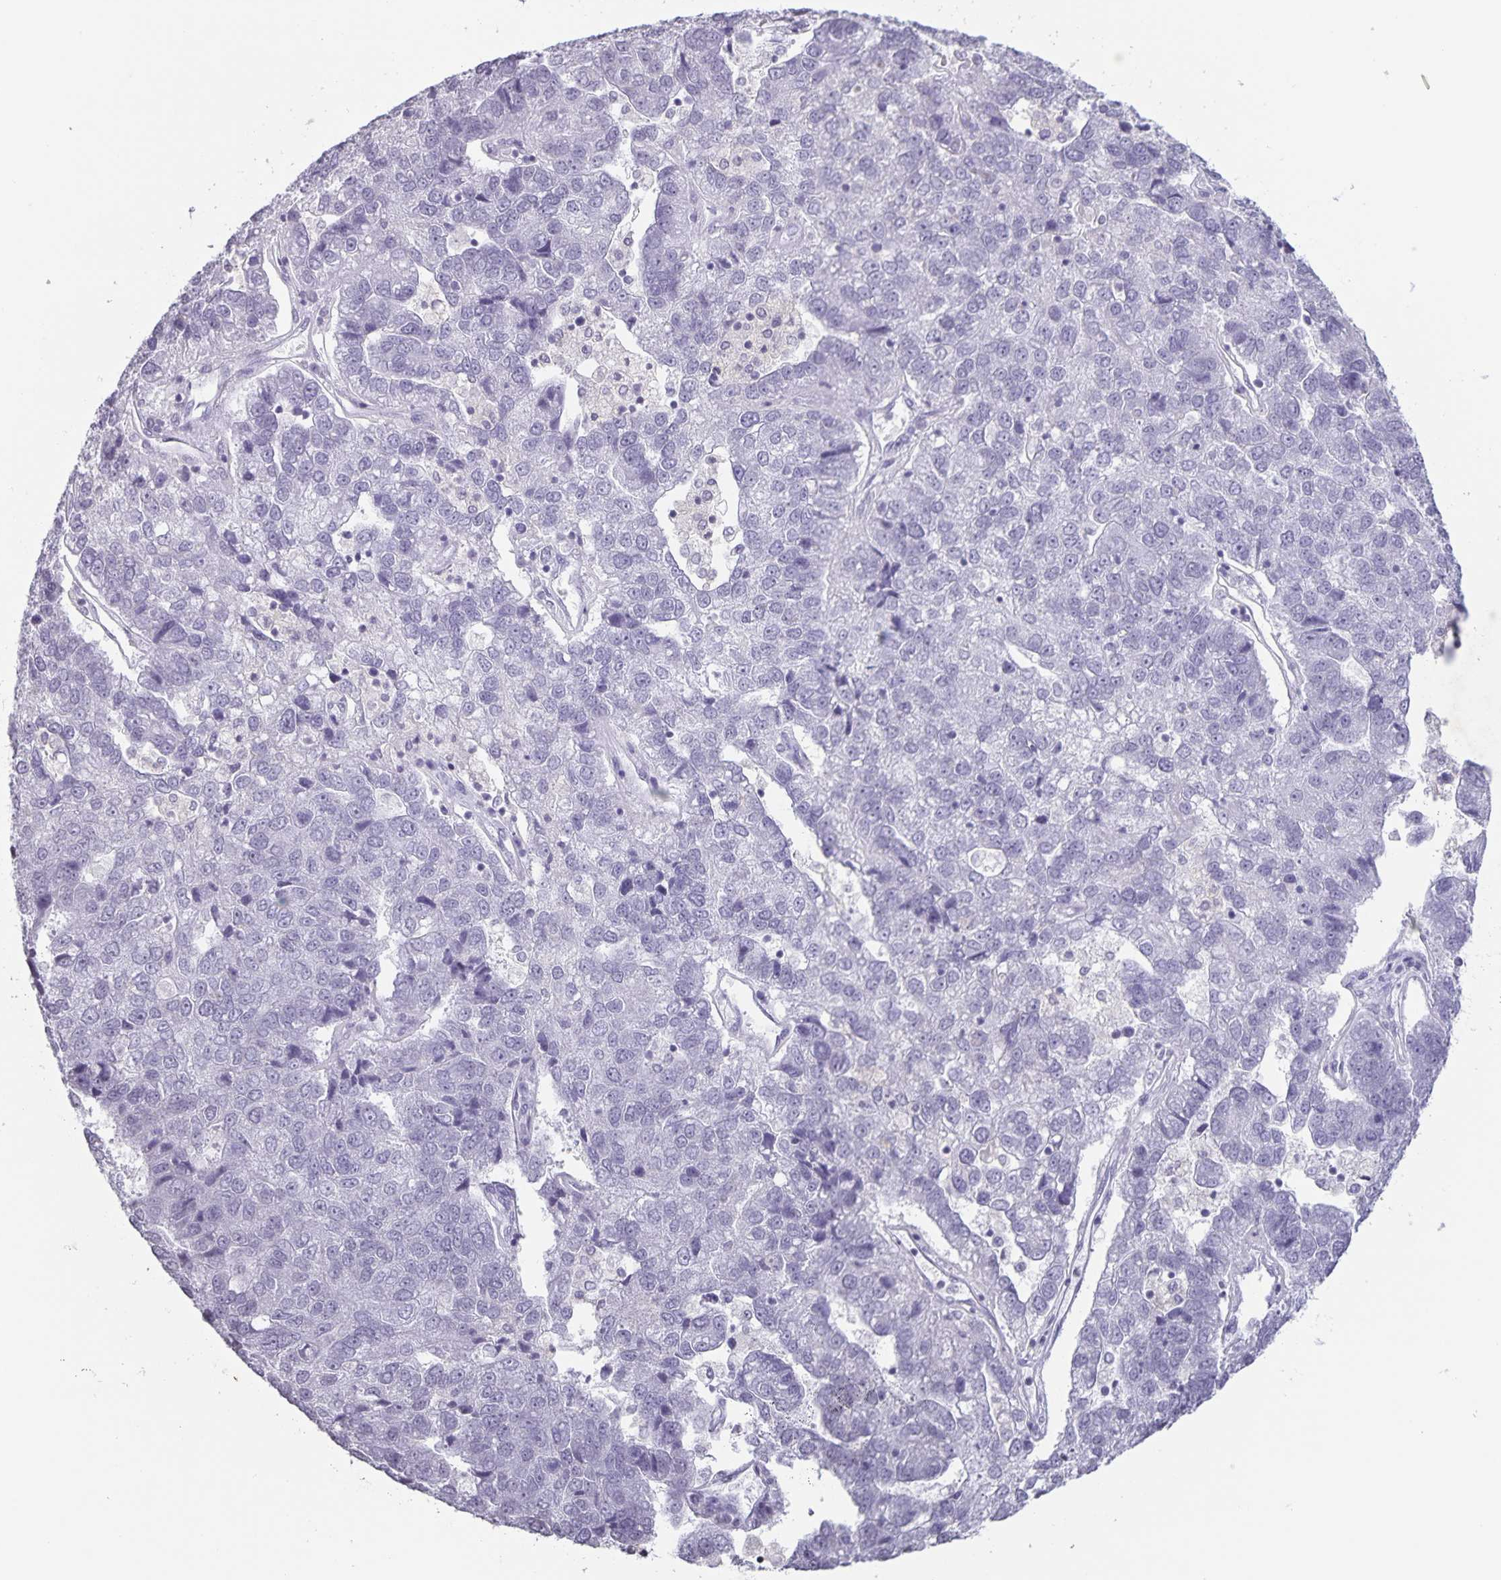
{"staining": {"intensity": "negative", "quantity": "none", "location": "none"}, "tissue": "pancreatic cancer", "cell_type": "Tumor cells", "image_type": "cancer", "snomed": [{"axis": "morphology", "description": "Adenocarcinoma, NOS"}, {"axis": "topography", "description": "Pancreas"}], "caption": "This is an immunohistochemistry (IHC) photomicrograph of human adenocarcinoma (pancreatic). There is no expression in tumor cells.", "gene": "AQP4", "patient": {"sex": "female", "age": 61}}